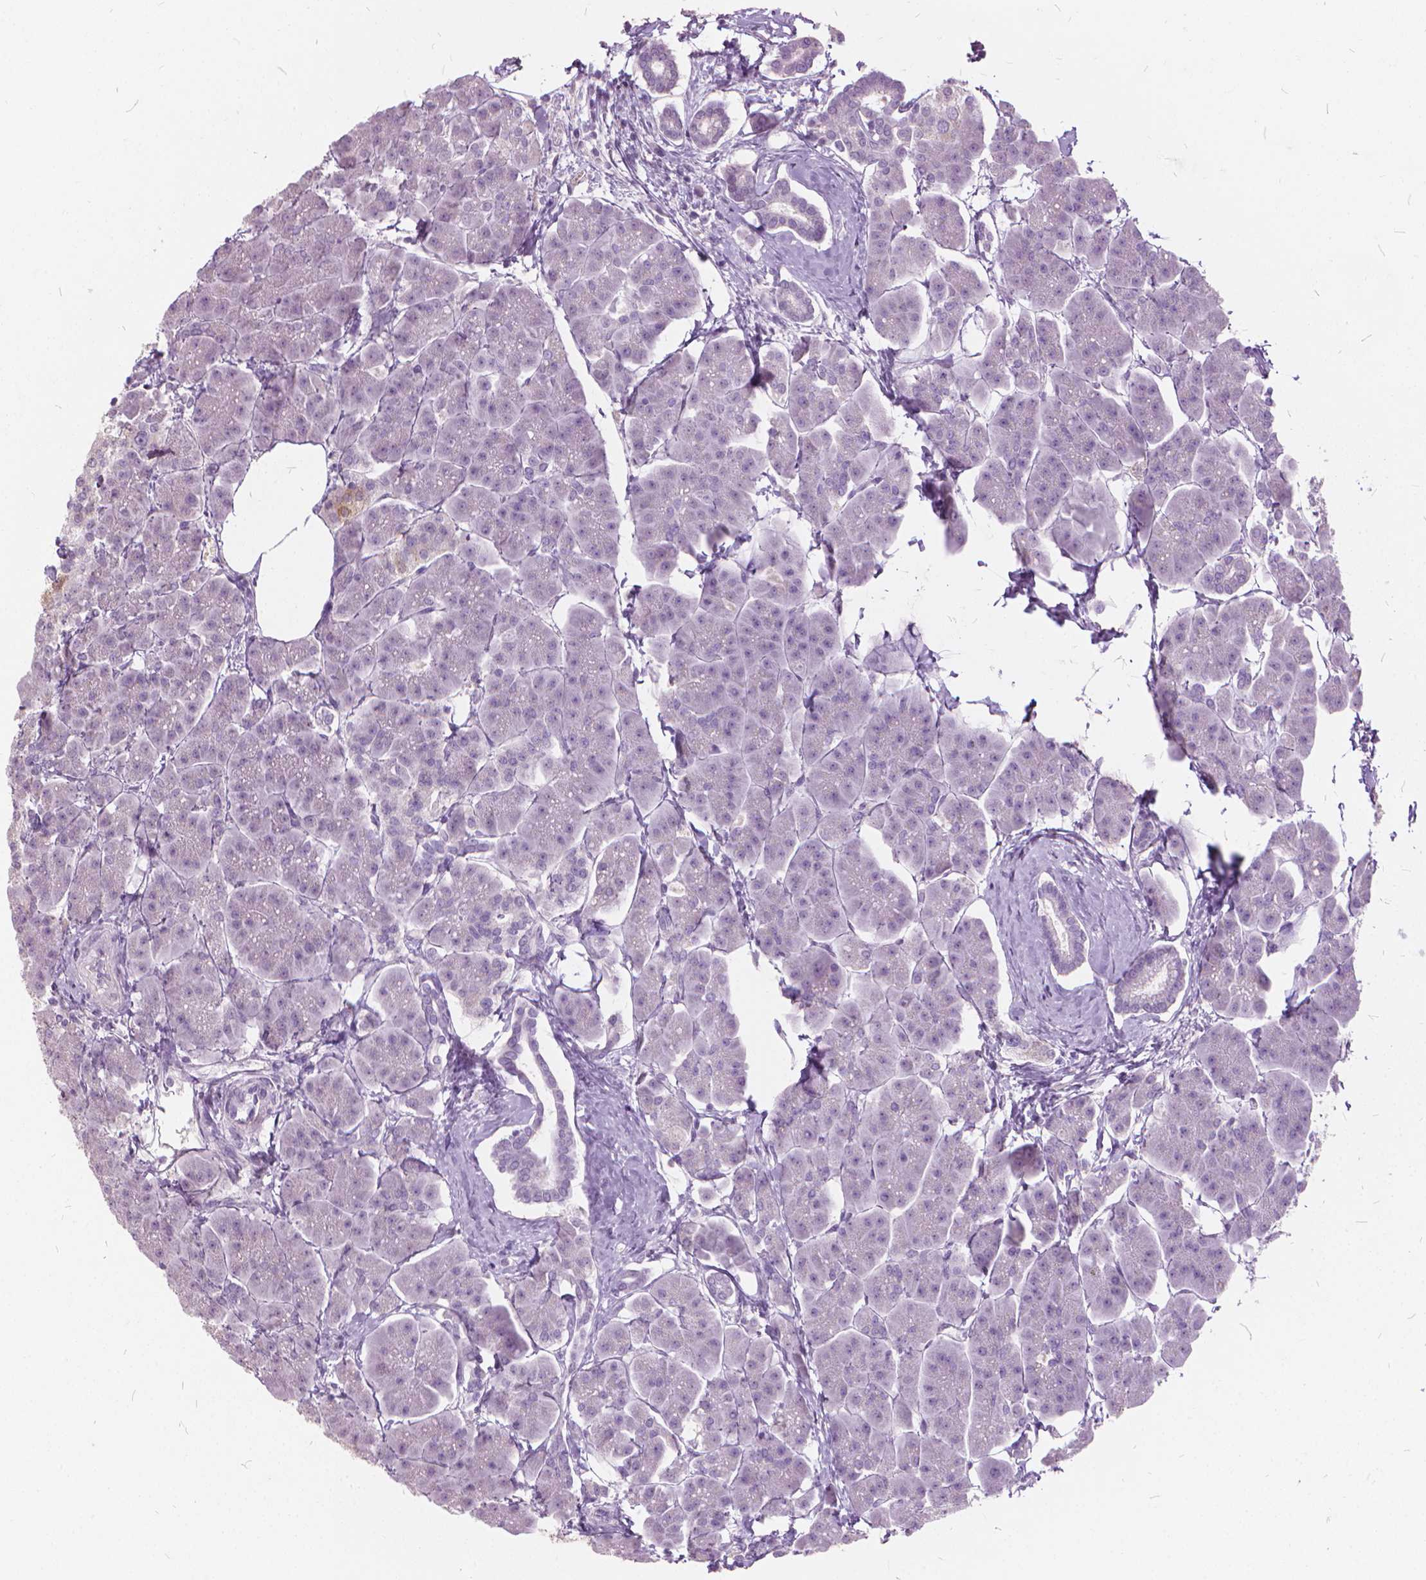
{"staining": {"intensity": "negative", "quantity": "none", "location": "none"}, "tissue": "pancreas", "cell_type": "Exocrine glandular cells", "image_type": "normal", "snomed": [{"axis": "morphology", "description": "Normal tissue, NOS"}, {"axis": "topography", "description": "Adipose tissue"}, {"axis": "topography", "description": "Pancreas"}, {"axis": "topography", "description": "Peripheral nerve tissue"}], "caption": "DAB immunohistochemical staining of normal human pancreas demonstrates no significant expression in exocrine glandular cells. (Brightfield microscopy of DAB (3,3'-diaminobenzidine) immunohistochemistry at high magnification).", "gene": "DNM1", "patient": {"sex": "female", "age": 58}}